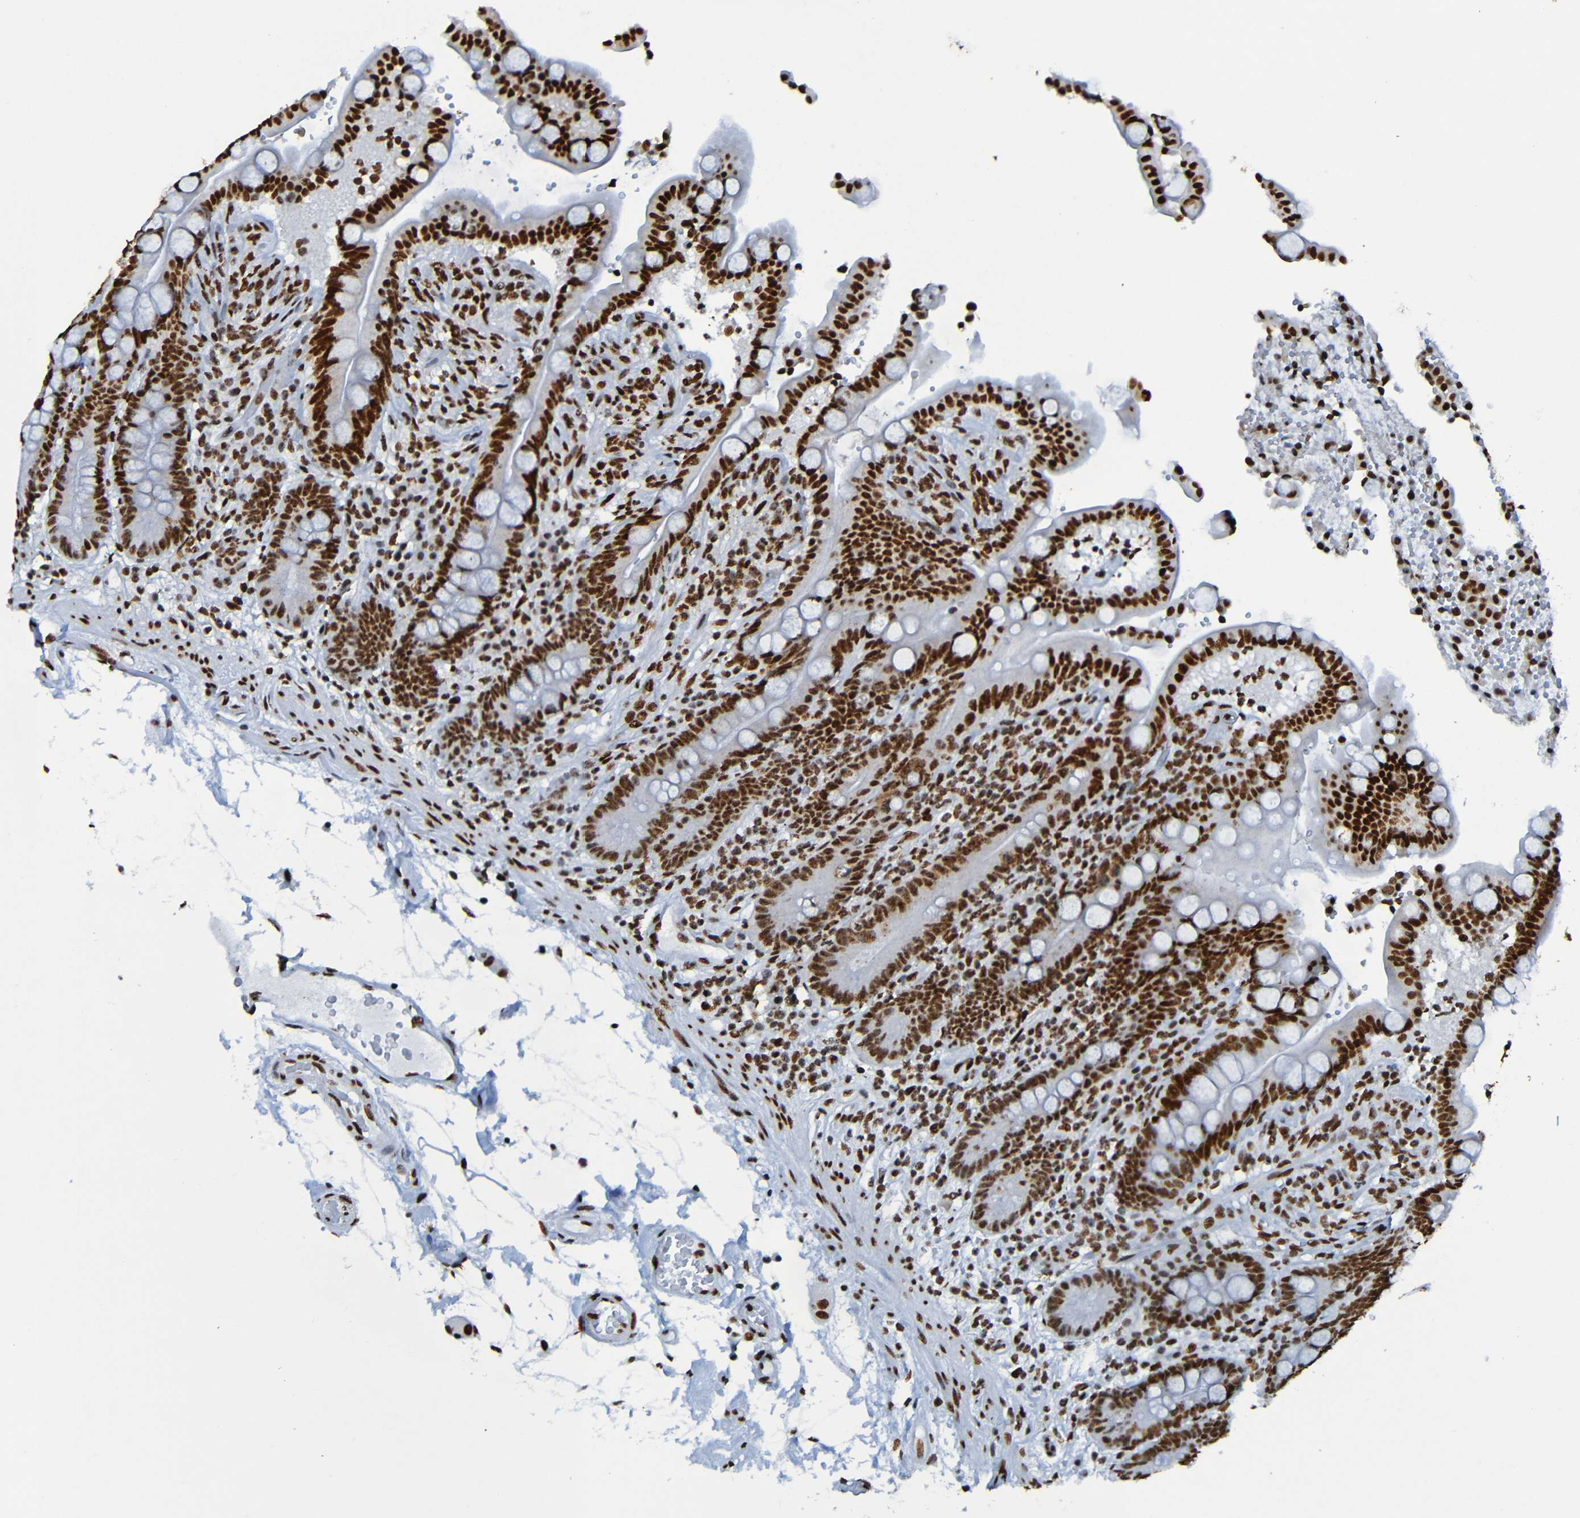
{"staining": {"intensity": "strong", "quantity": ">75%", "location": "nuclear"}, "tissue": "colon", "cell_type": "Endothelial cells", "image_type": "normal", "snomed": [{"axis": "morphology", "description": "Normal tissue, NOS"}, {"axis": "topography", "description": "Colon"}], "caption": "Endothelial cells exhibit strong nuclear staining in approximately >75% of cells in unremarkable colon.", "gene": "SRSF3", "patient": {"sex": "male", "age": 73}}